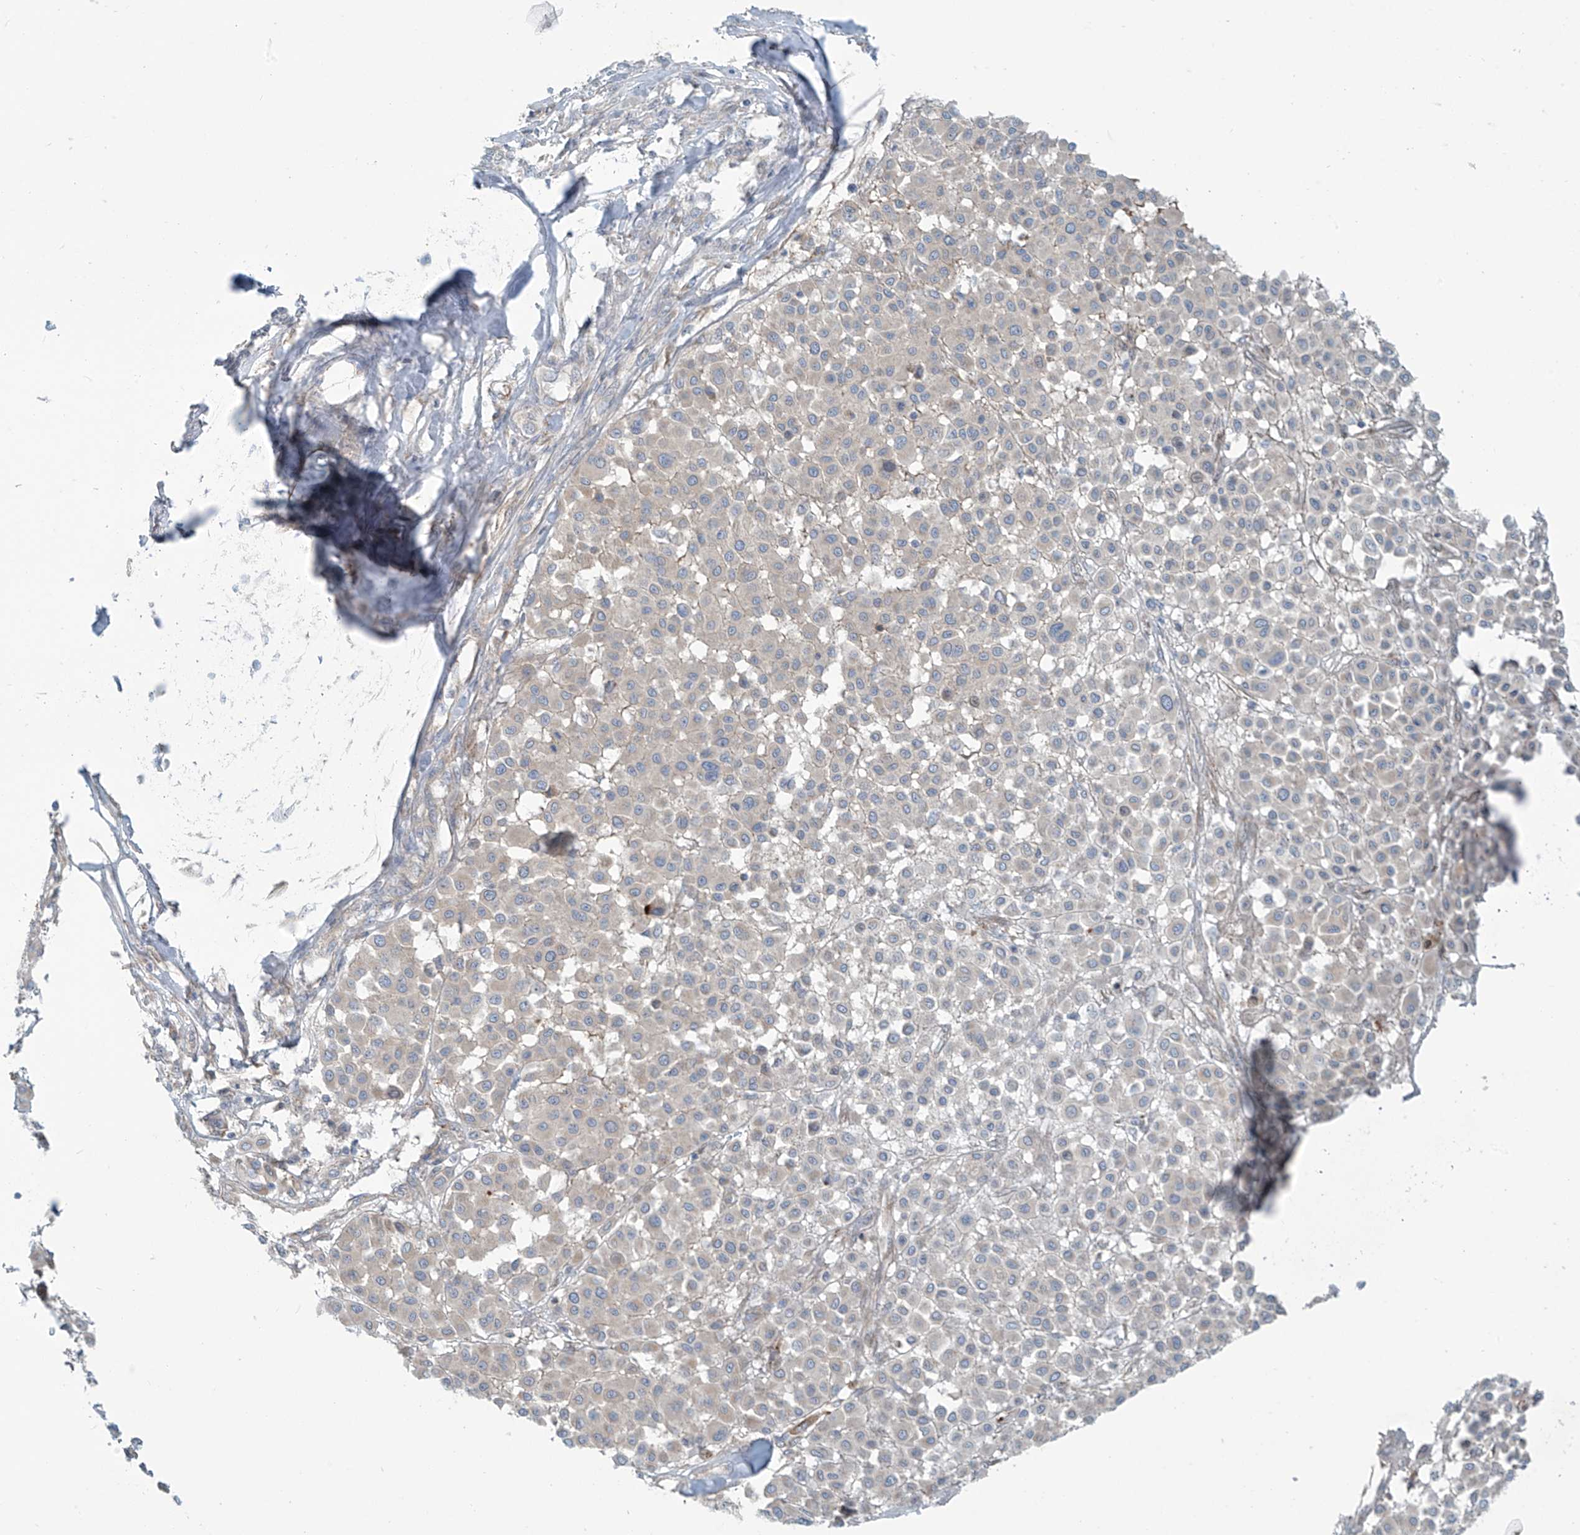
{"staining": {"intensity": "weak", "quantity": "<25%", "location": "cytoplasmic/membranous"}, "tissue": "melanoma", "cell_type": "Tumor cells", "image_type": "cancer", "snomed": [{"axis": "morphology", "description": "Malignant melanoma, Metastatic site"}, {"axis": "topography", "description": "Soft tissue"}], "caption": "High magnification brightfield microscopy of malignant melanoma (metastatic site) stained with DAB (brown) and counterstained with hematoxylin (blue): tumor cells show no significant positivity. Nuclei are stained in blue.", "gene": "LZTS3", "patient": {"sex": "male", "age": 41}}